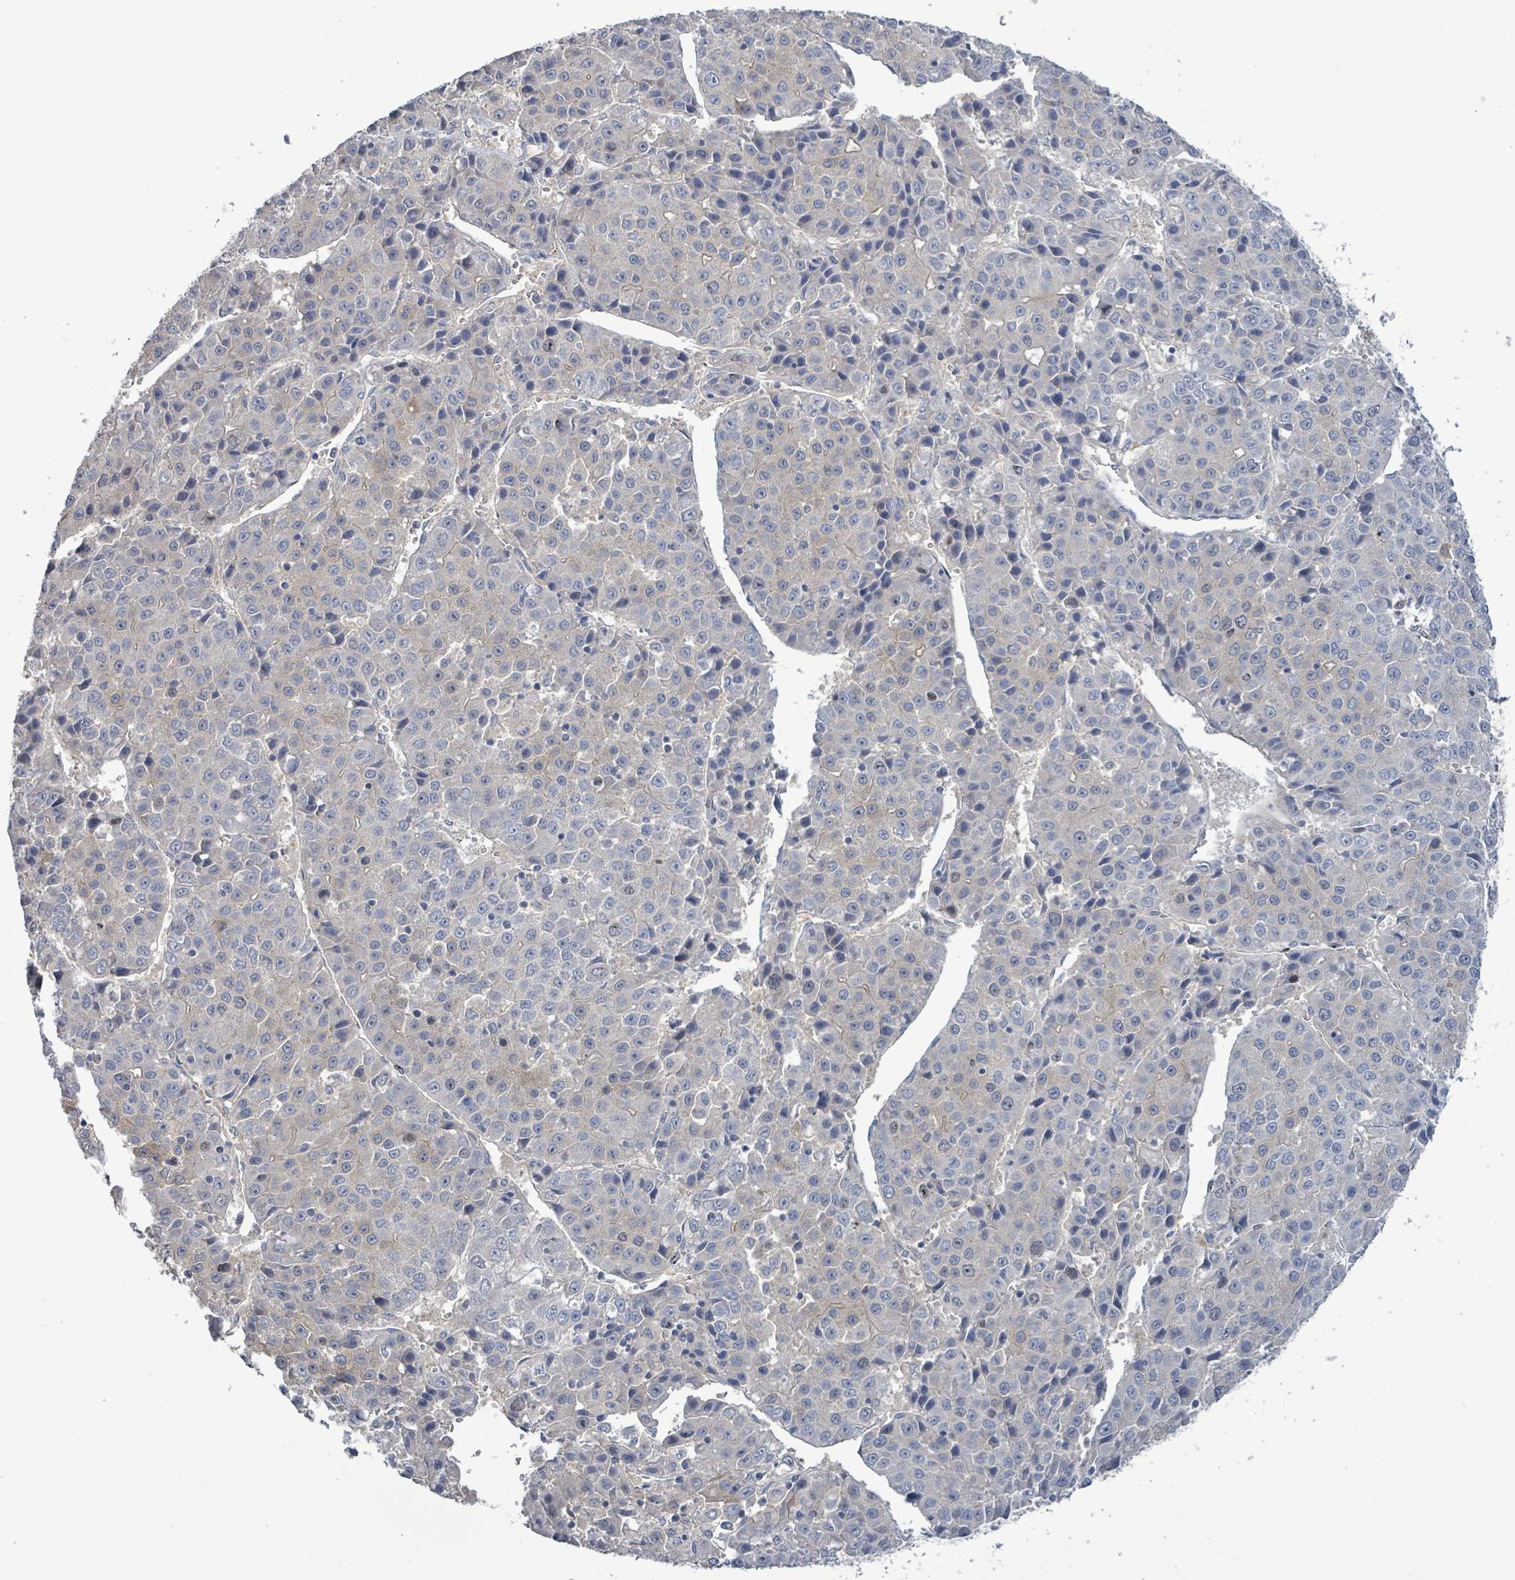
{"staining": {"intensity": "negative", "quantity": "none", "location": "none"}, "tissue": "liver cancer", "cell_type": "Tumor cells", "image_type": "cancer", "snomed": [{"axis": "morphology", "description": "Carcinoma, Hepatocellular, NOS"}, {"axis": "topography", "description": "Liver"}], "caption": "IHC photomicrograph of neoplastic tissue: human liver hepatocellular carcinoma stained with DAB (3,3'-diaminobenzidine) exhibits no significant protein expression in tumor cells. Nuclei are stained in blue.", "gene": "KRAS", "patient": {"sex": "female", "age": 53}}